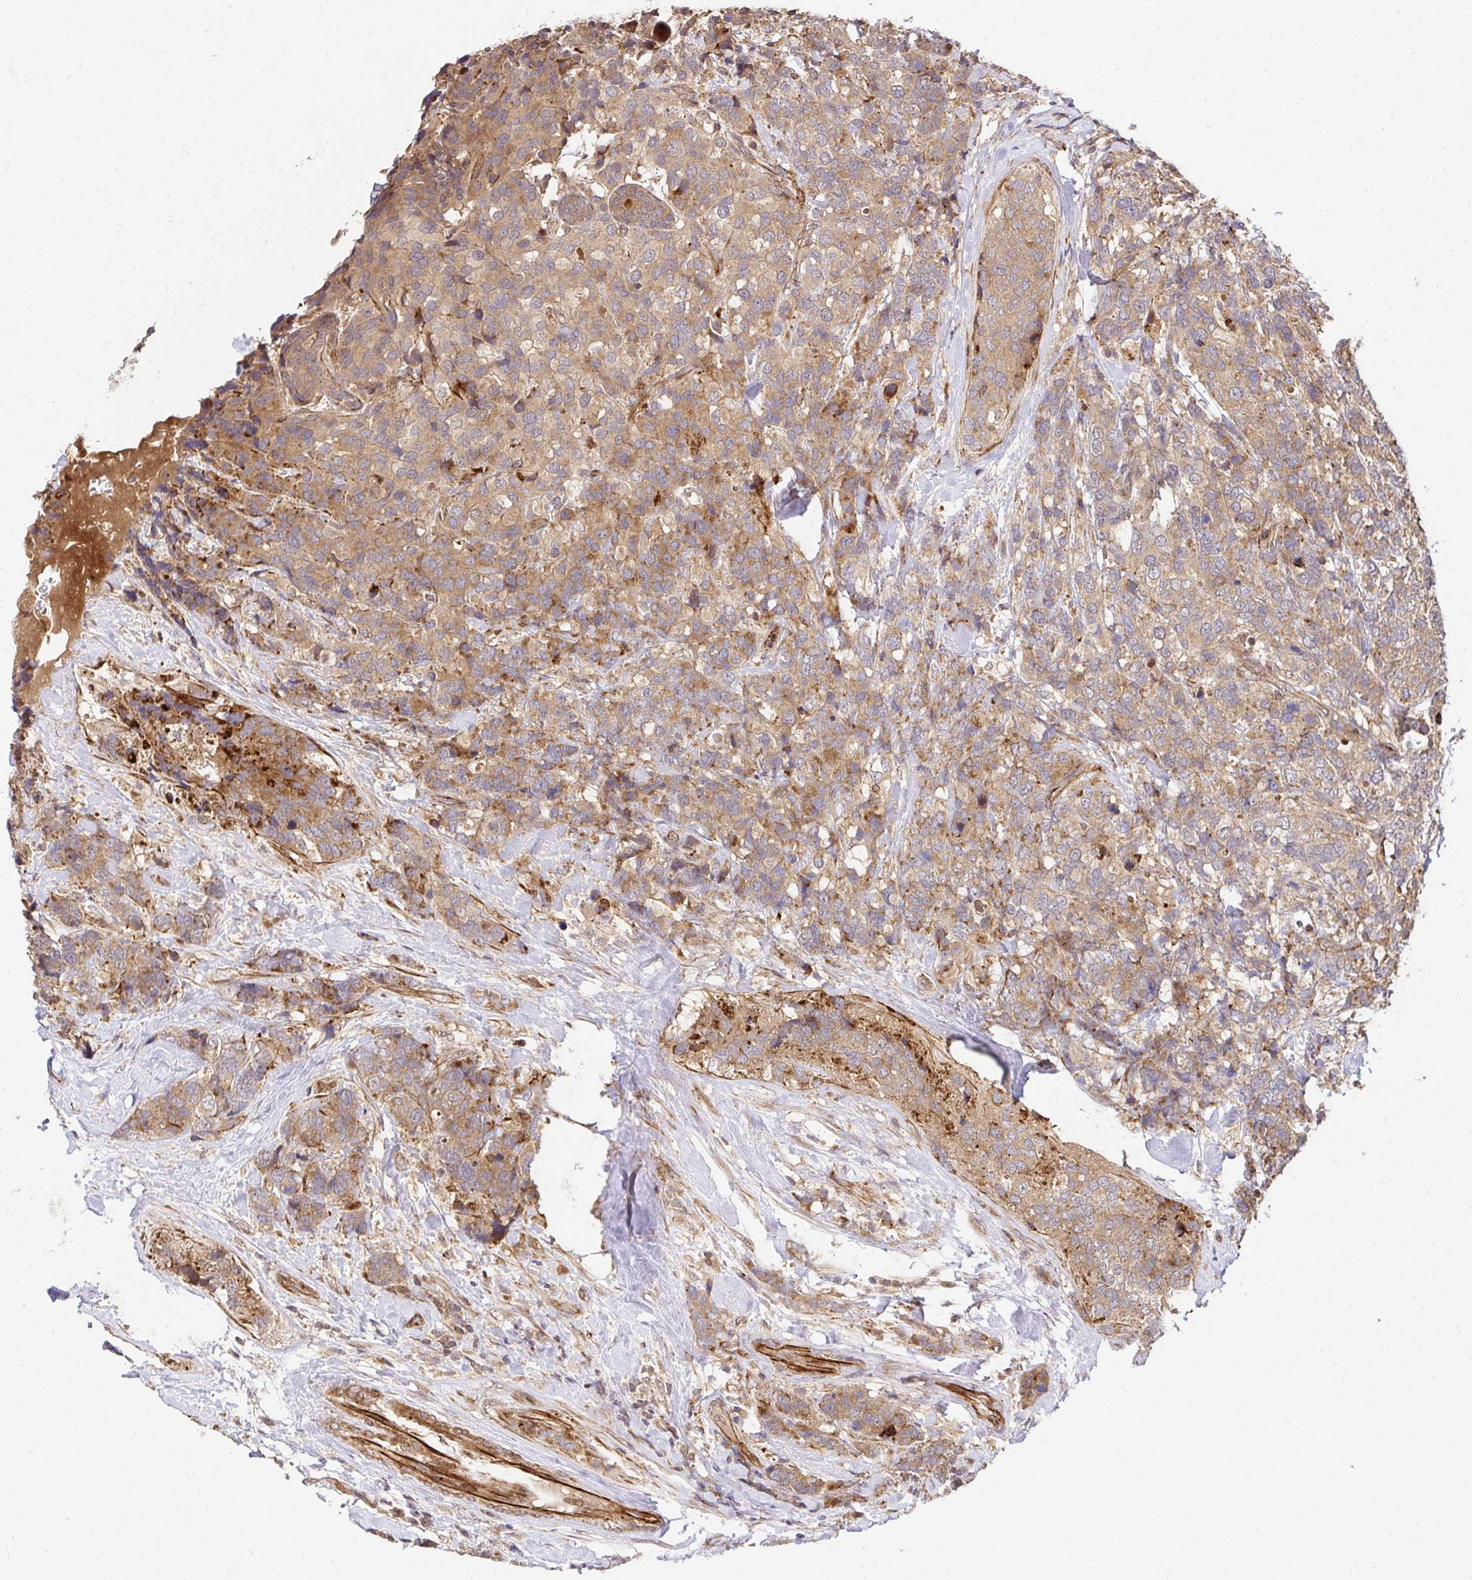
{"staining": {"intensity": "weak", "quantity": ">75%", "location": "cytoplasmic/membranous"}, "tissue": "breast cancer", "cell_type": "Tumor cells", "image_type": "cancer", "snomed": [{"axis": "morphology", "description": "Lobular carcinoma"}, {"axis": "topography", "description": "Breast"}], "caption": "This histopathology image exhibits immunohistochemistry staining of human lobular carcinoma (breast), with low weak cytoplasmic/membranous staining in approximately >75% of tumor cells.", "gene": "PSMA4", "patient": {"sex": "female", "age": 59}}